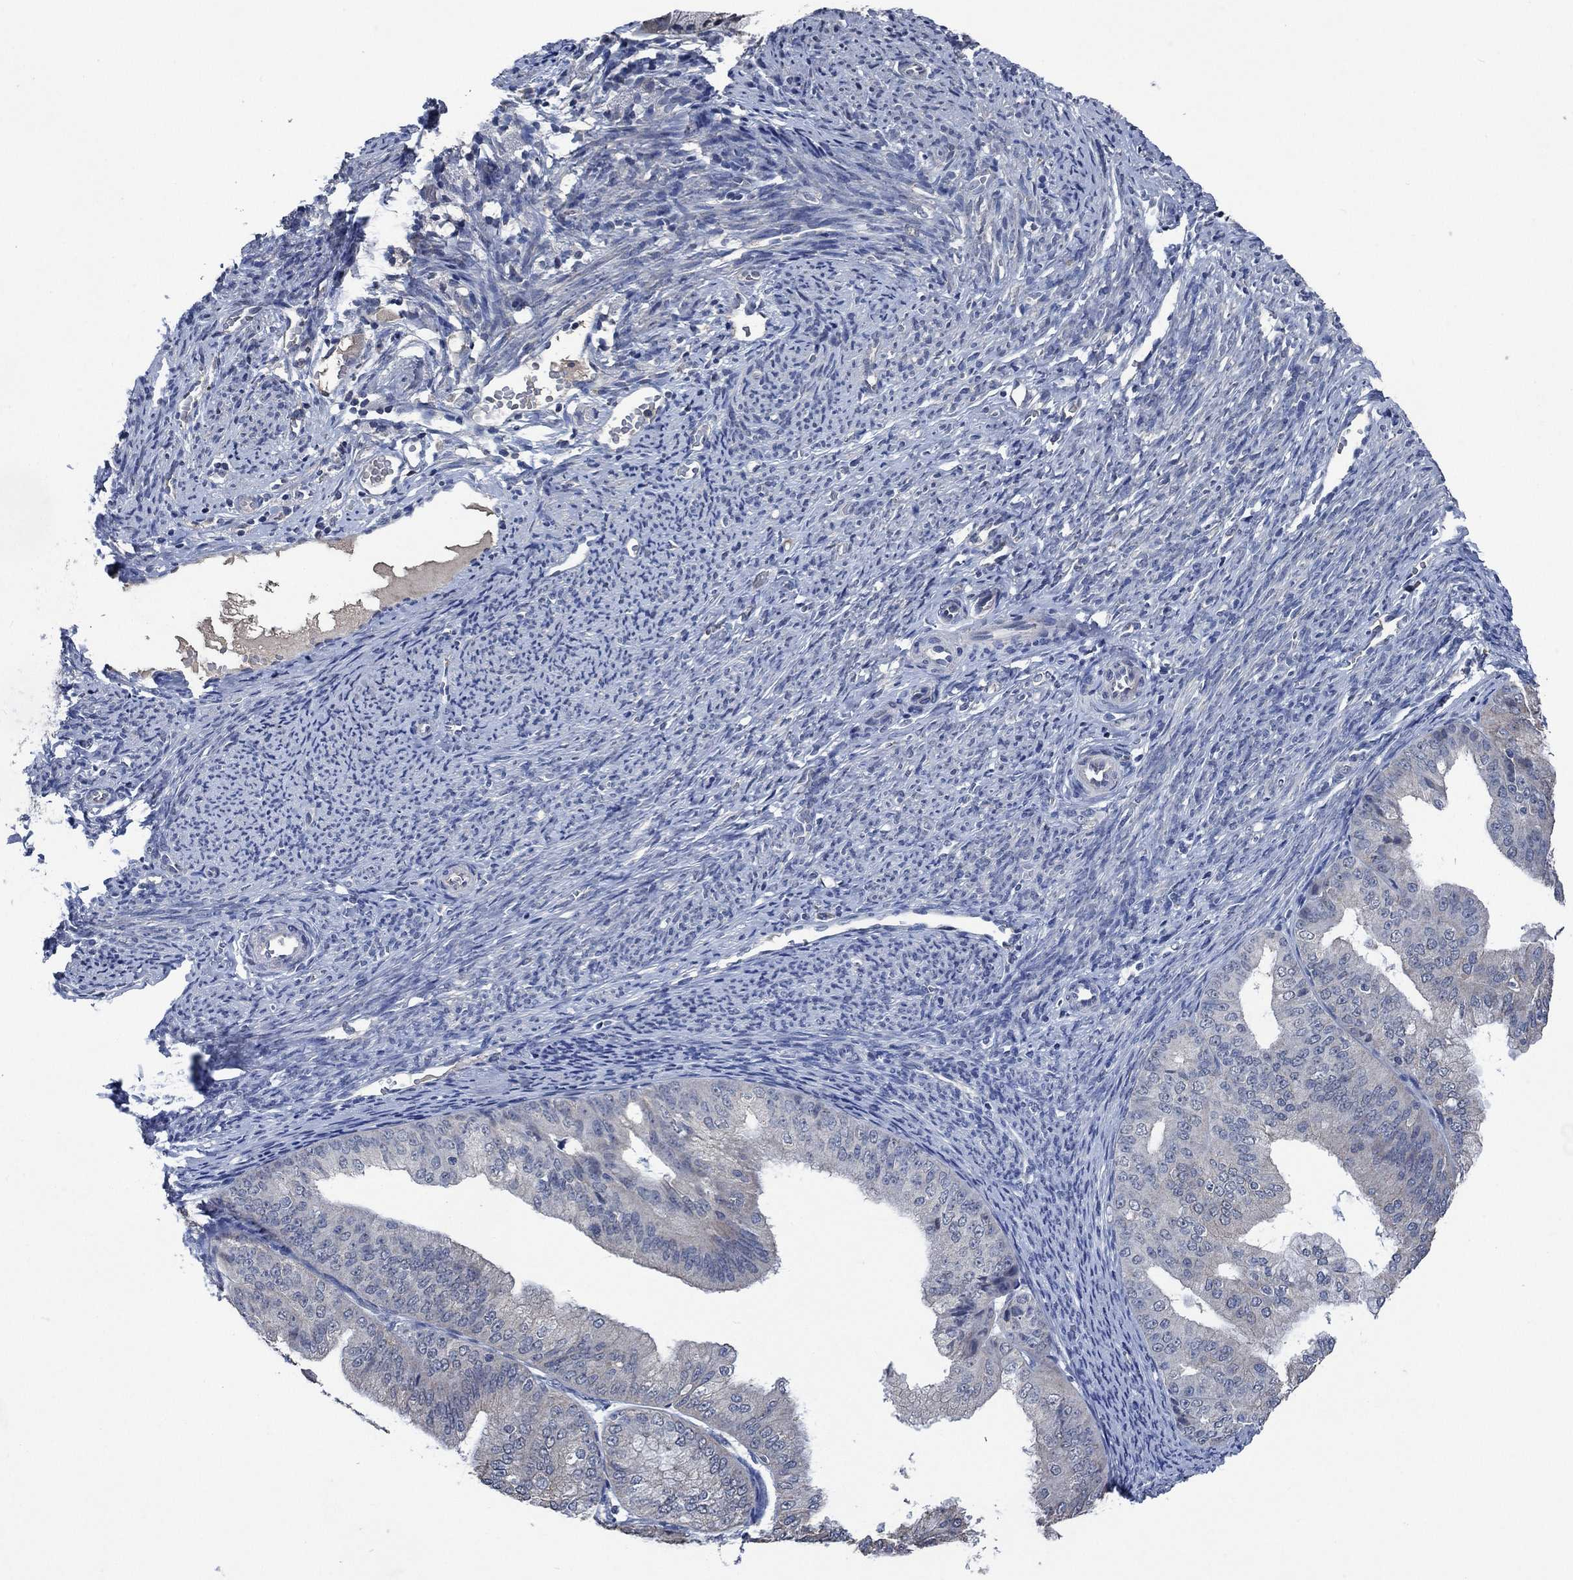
{"staining": {"intensity": "negative", "quantity": "none", "location": "none"}, "tissue": "endometrial cancer", "cell_type": "Tumor cells", "image_type": "cancer", "snomed": [{"axis": "morphology", "description": "Adenocarcinoma, NOS"}, {"axis": "topography", "description": "Endometrium"}], "caption": "High power microscopy photomicrograph of an immunohistochemistry (IHC) image of endometrial cancer (adenocarcinoma), revealing no significant expression in tumor cells. (Brightfield microscopy of DAB immunohistochemistry at high magnification).", "gene": "OBSCN", "patient": {"sex": "female", "age": 63}}